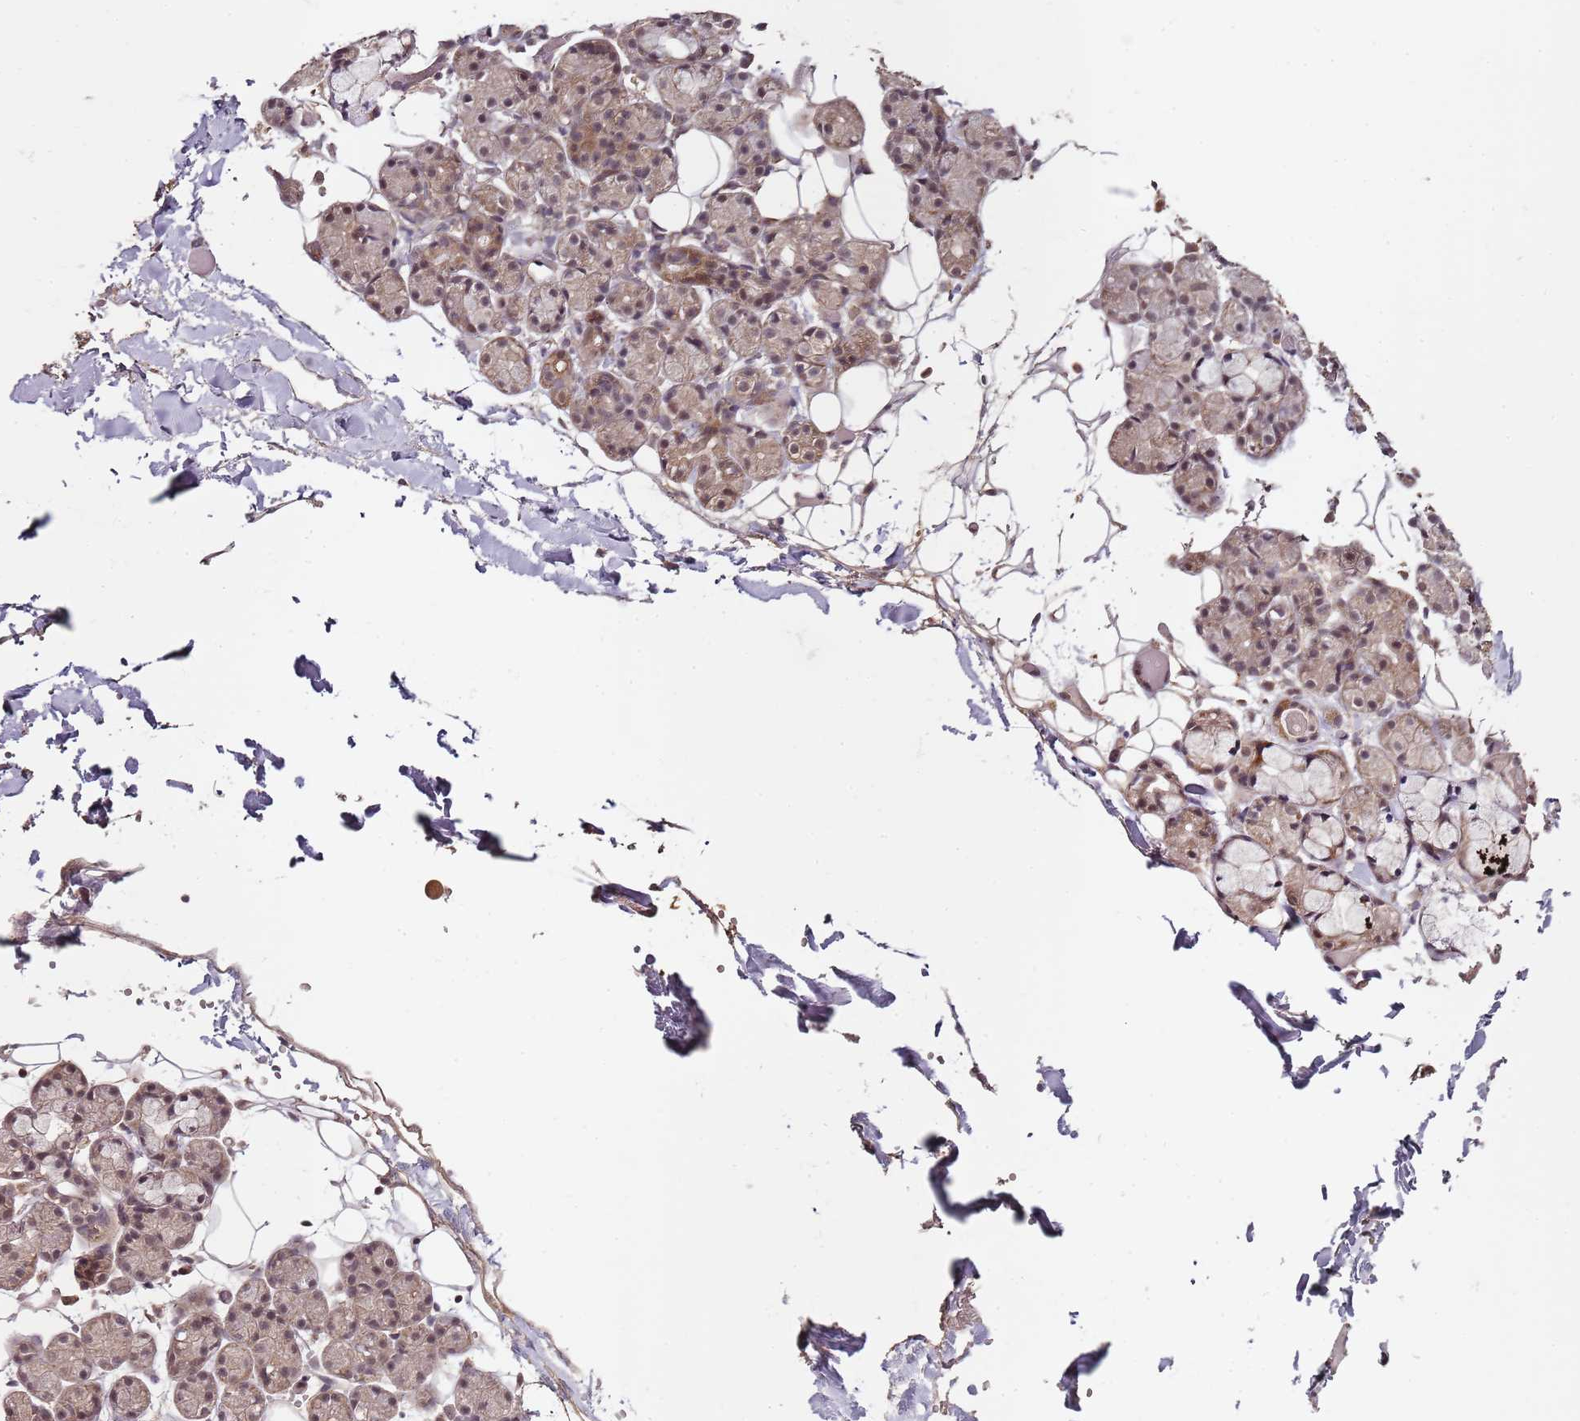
{"staining": {"intensity": "moderate", "quantity": "25%-75%", "location": "cytoplasmic/membranous,nuclear"}, "tissue": "salivary gland", "cell_type": "Glandular cells", "image_type": "normal", "snomed": [{"axis": "morphology", "description": "Normal tissue, NOS"}, {"axis": "topography", "description": "Salivary gland"}], "caption": "Moderate cytoplasmic/membranous,nuclear staining is seen in about 25%-75% of glandular cells in benign salivary gland. The staining is performed using DAB (3,3'-diaminobenzidine) brown chromogen to label protein expression. The nuclei are counter-stained blue using hematoxylin.", "gene": "LIN37", "patient": {"sex": "male", "age": 63}}